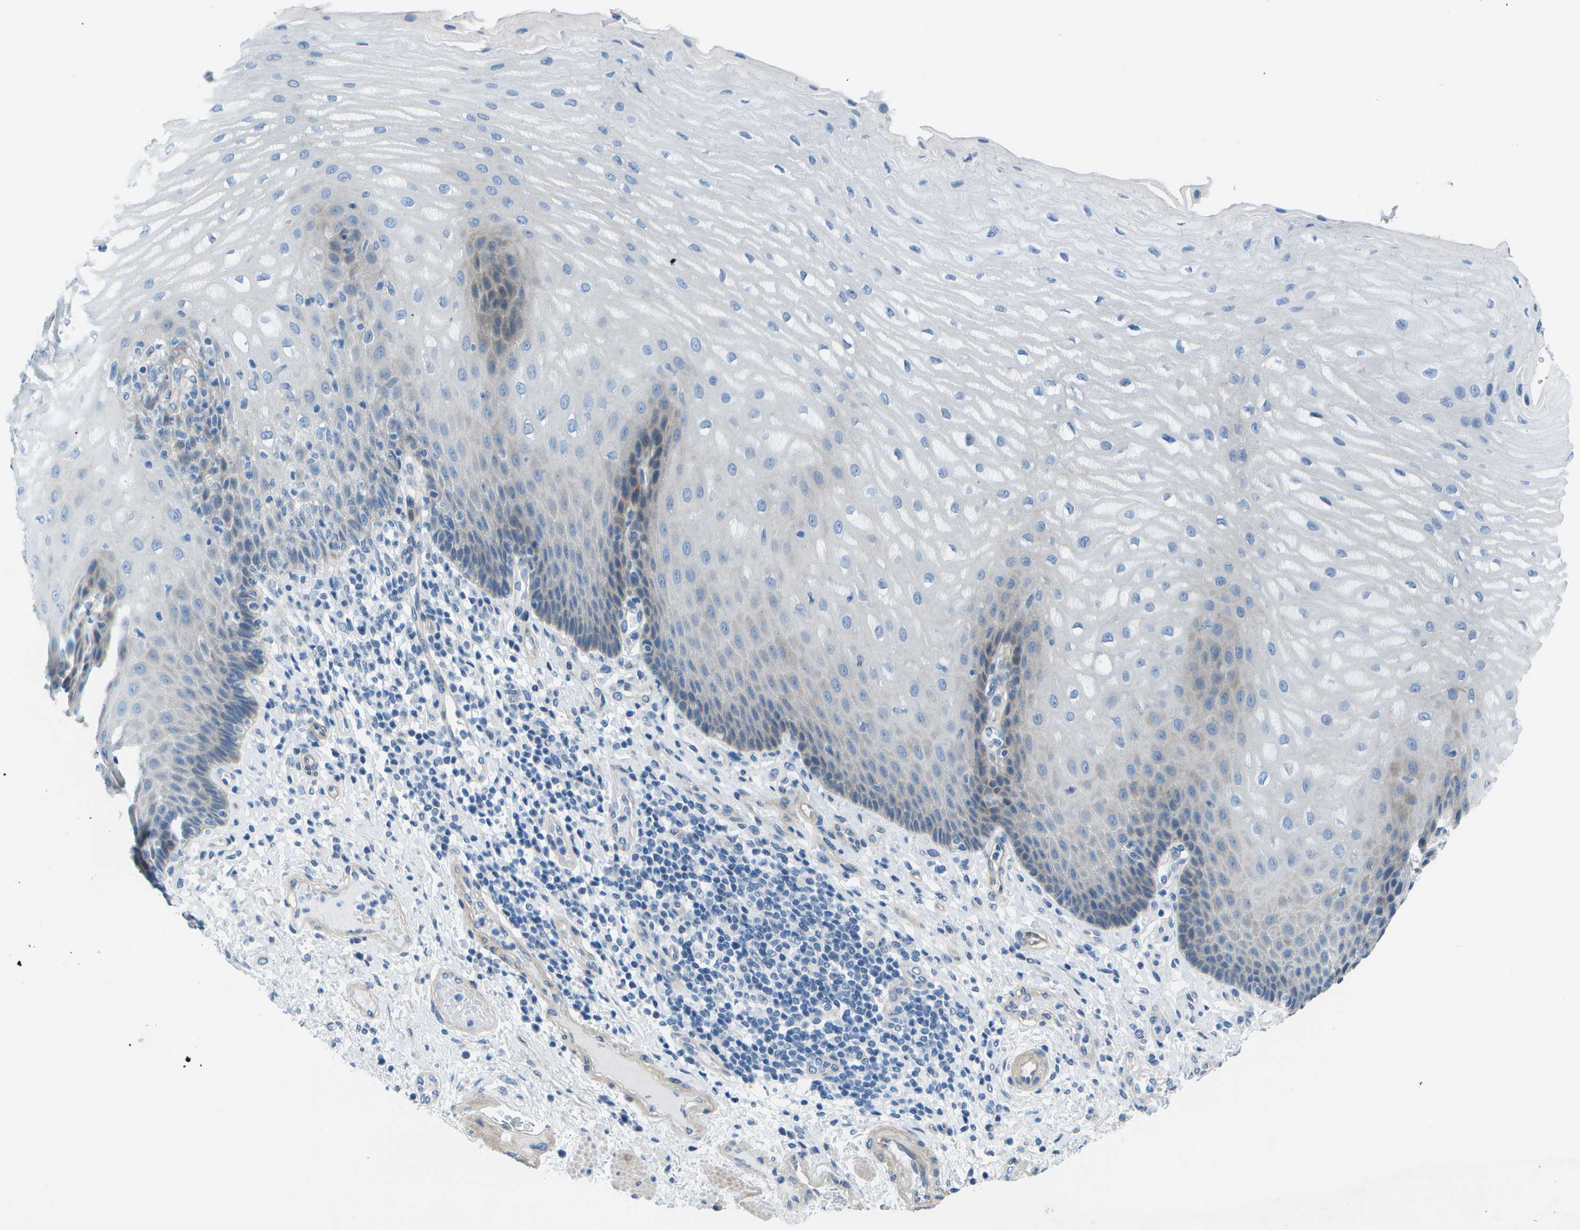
{"staining": {"intensity": "moderate", "quantity": "<25%", "location": "cytoplasmic/membranous"}, "tissue": "esophagus", "cell_type": "Squamous epithelial cells", "image_type": "normal", "snomed": [{"axis": "morphology", "description": "Normal tissue, NOS"}, {"axis": "topography", "description": "Esophagus"}], "caption": "High-magnification brightfield microscopy of benign esophagus stained with DAB (brown) and counterstained with hematoxylin (blue). squamous epithelial cells exhibit moderate cytoplasmic/membranous positivity is identified in approximately<25% of cells. (Brightfield microscopy of DAB IHC at high magnification).", "gene": "SORBS3", "patient": {"sex": "male", "age": 54}}